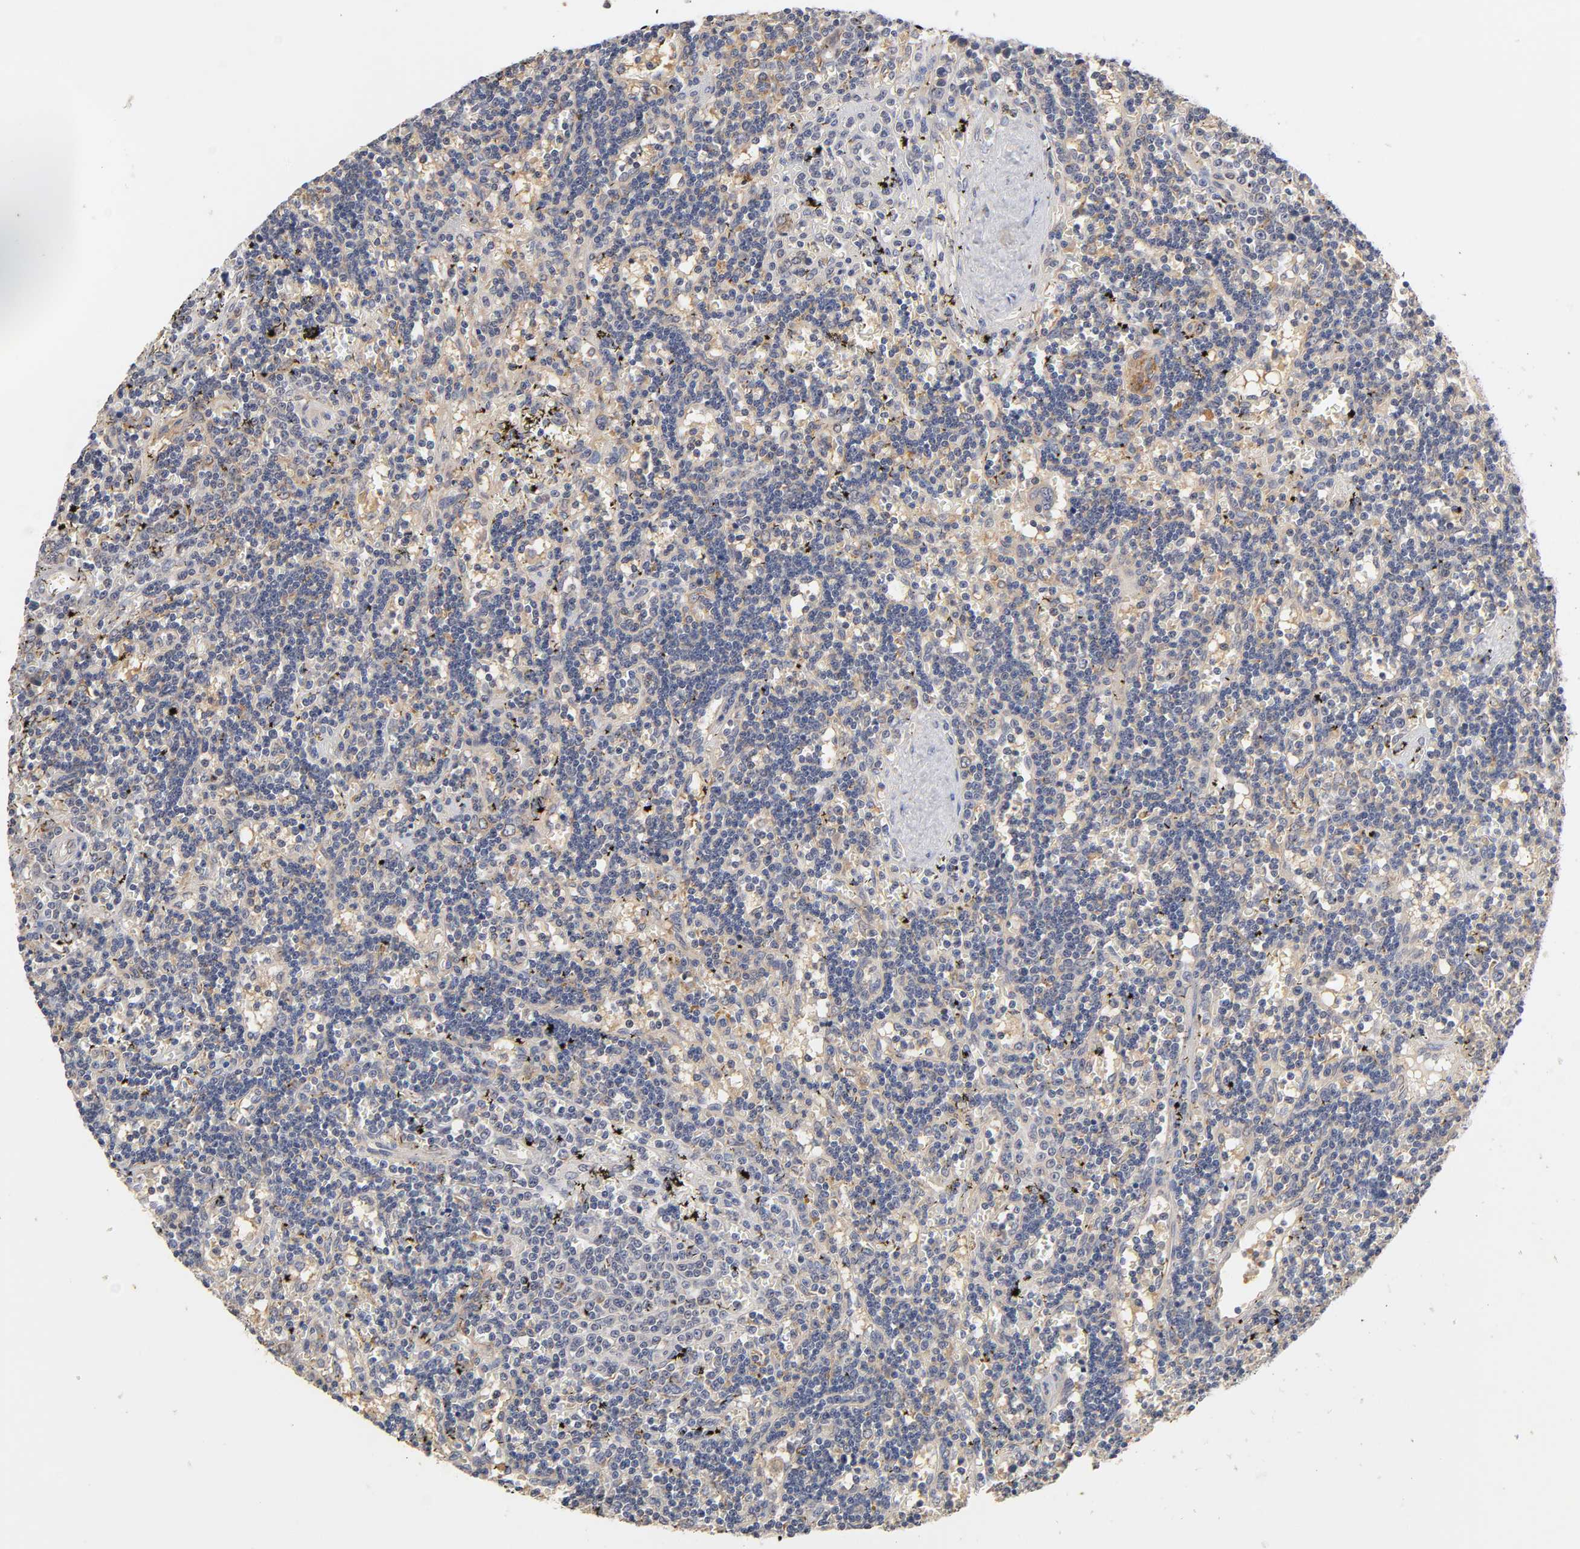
{"staining": {"intensity": "weak", "quantity": "25%-75%", "location": "cytoplasmic/membranous"}, "tissue": "lymphoma", "cell_type": "Tumor cells", "image_type": "cancer", "snomed": [{"axis": "morphology", "description": "Malignant lymphoma, non-Hodgkin's type, Low grade"}, {"axis": "topography", "description": "Spleen"}], "caption": "Immunohistochemical staining of malignant lymphoma, non-Hodgkin's type (low-grade) reveals weak cytoplasmic/membranous protein positivity in approximately 25%-75% of tumor cells.", "gene": "CXADR", "patient": {"sex": "male", "age": 60}}